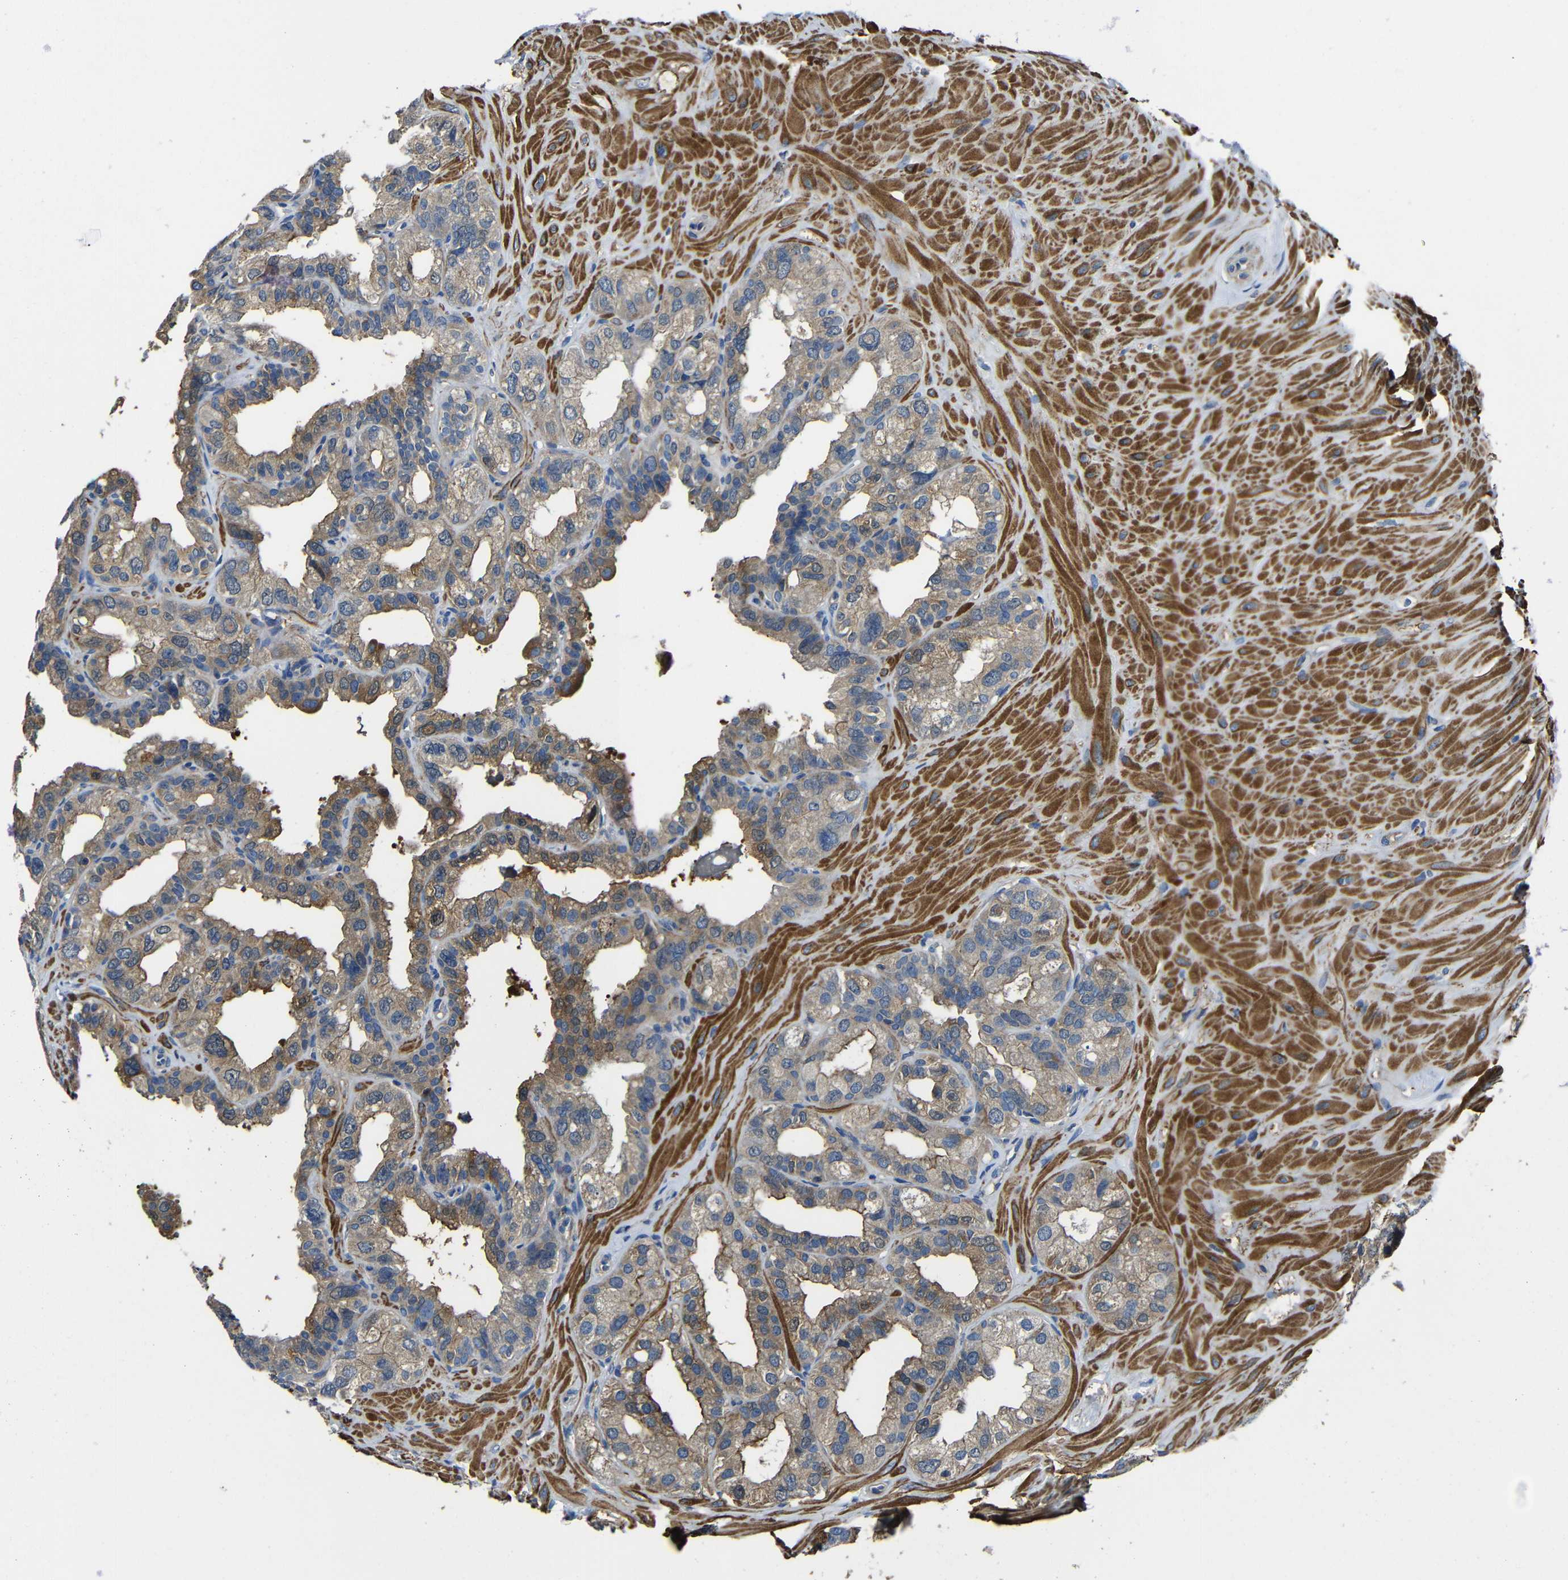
{"staining": {"intensity": "moderate", "quantity": ">75%", "location": "cytoplasmic/membranous"}, "tissue": "seminal vesicle", "cell_type": "Glandular cells", "image_type": "normal", "snomed": [{"axis": "morphology", "description": "Normal tissue, NOS"}, {"axis": "topography", "description": "Seminal veicle"}], "caption": "Immunohistochemical staining of unremarkable seminal vesicle shows >75% levels of moderate cytoplasmic/membranous protein expression in approximately >75% of glandular cells.", "gene": "GDI1", "patient": {"sex": "male", "age": 68}}